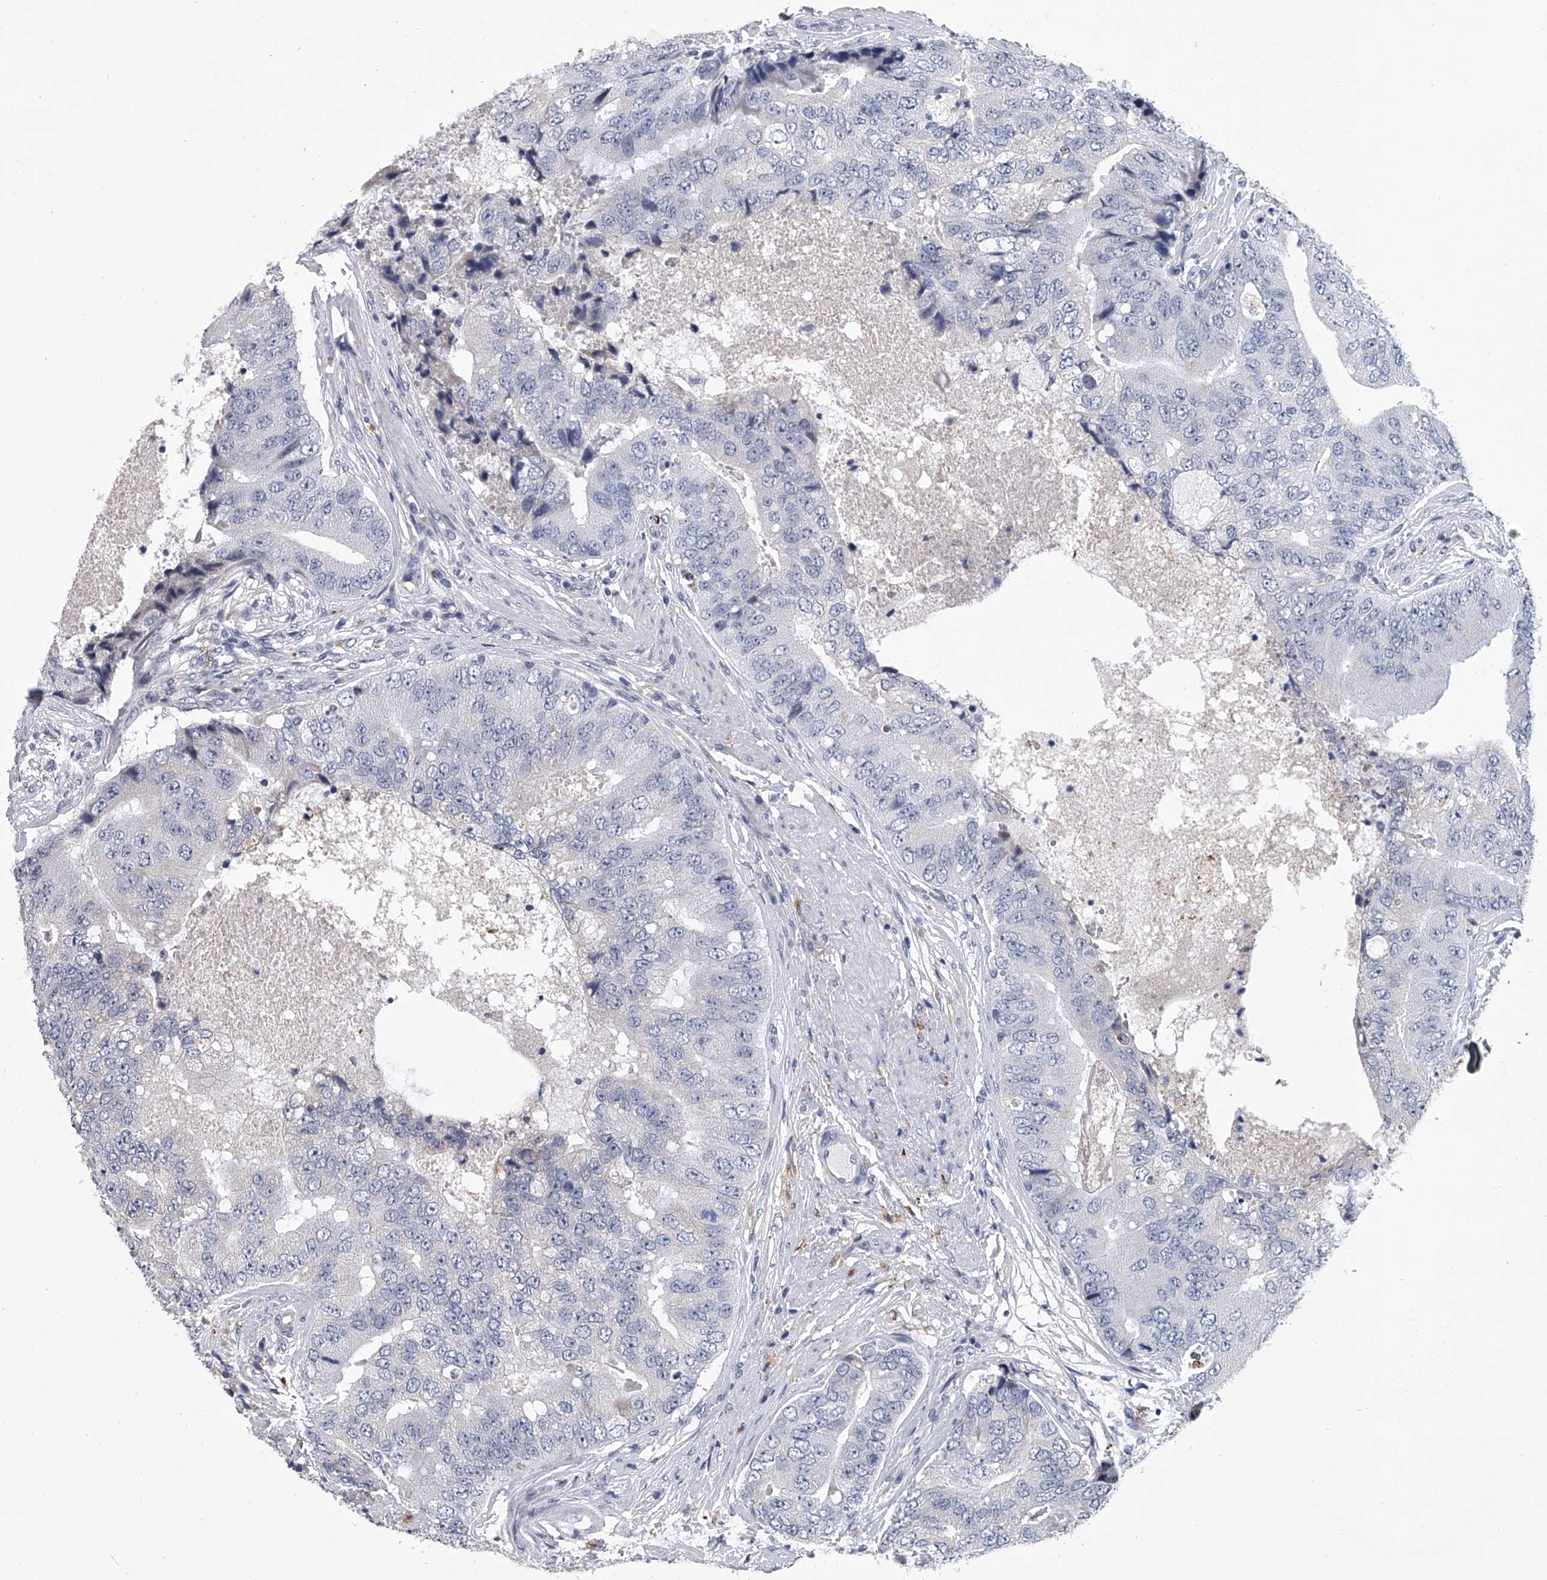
{"staining": {"intensity": "negative", "quantity": "none", "location": "none"}, "tissue": "prostate cancer", "cell_type": "Tumor cells", "image_type": "cancer", "snomed": [{"axis": "morphology", "description": "Adenocarcinoma, High grade"}, {"axis": "topography", "description": "Prostate"}], "caption": "This image is of prostate cancer stained with IHC to label a protein in brown with the nuclei are counter-stained blue. There is no expression in tumor cells.", "gene": "TRIM8", "patient": {"sex": "male", "age": 70}}